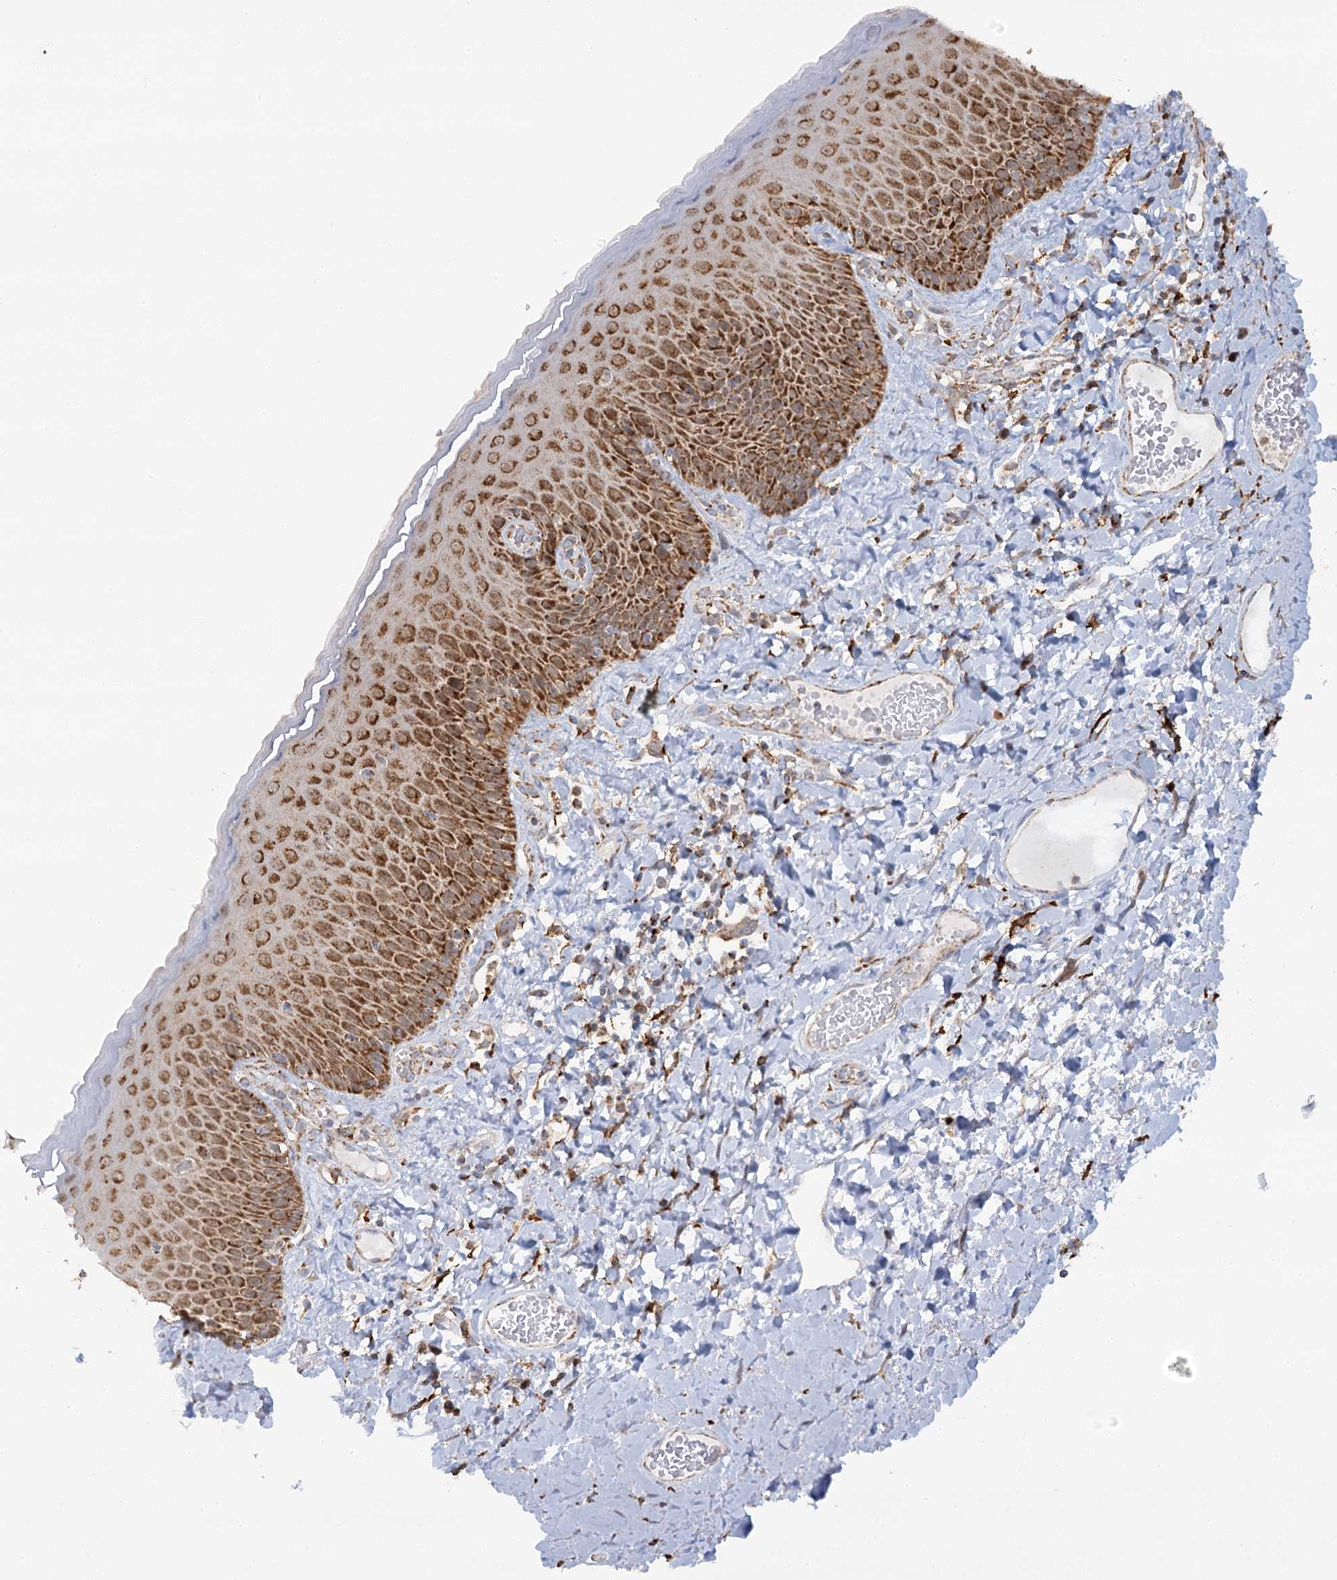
{"staining": {"intensity": "strong", "quantity": ">75%", "location": "cytoplasmic/membranous"}, "tissue": "skin", "cell_type": "Epidermal cells", "image_type": "normal", "snomed": [{"axis": "morphology", "description": "Normal tissue, NOS"}, {"axis": "topography", "description": "Anal"}], "caption": "High-magnification brightfield microscopy of normal skin stained with DAB (brown) and counterstained with hematoxylin (blue). epidermal cells exhibit strong cytoplasmic/membranous positivity is appreciated in about>75% of cells.", "gene": "TAS1R1", "patient": {"sex": "male", "age": 69}}